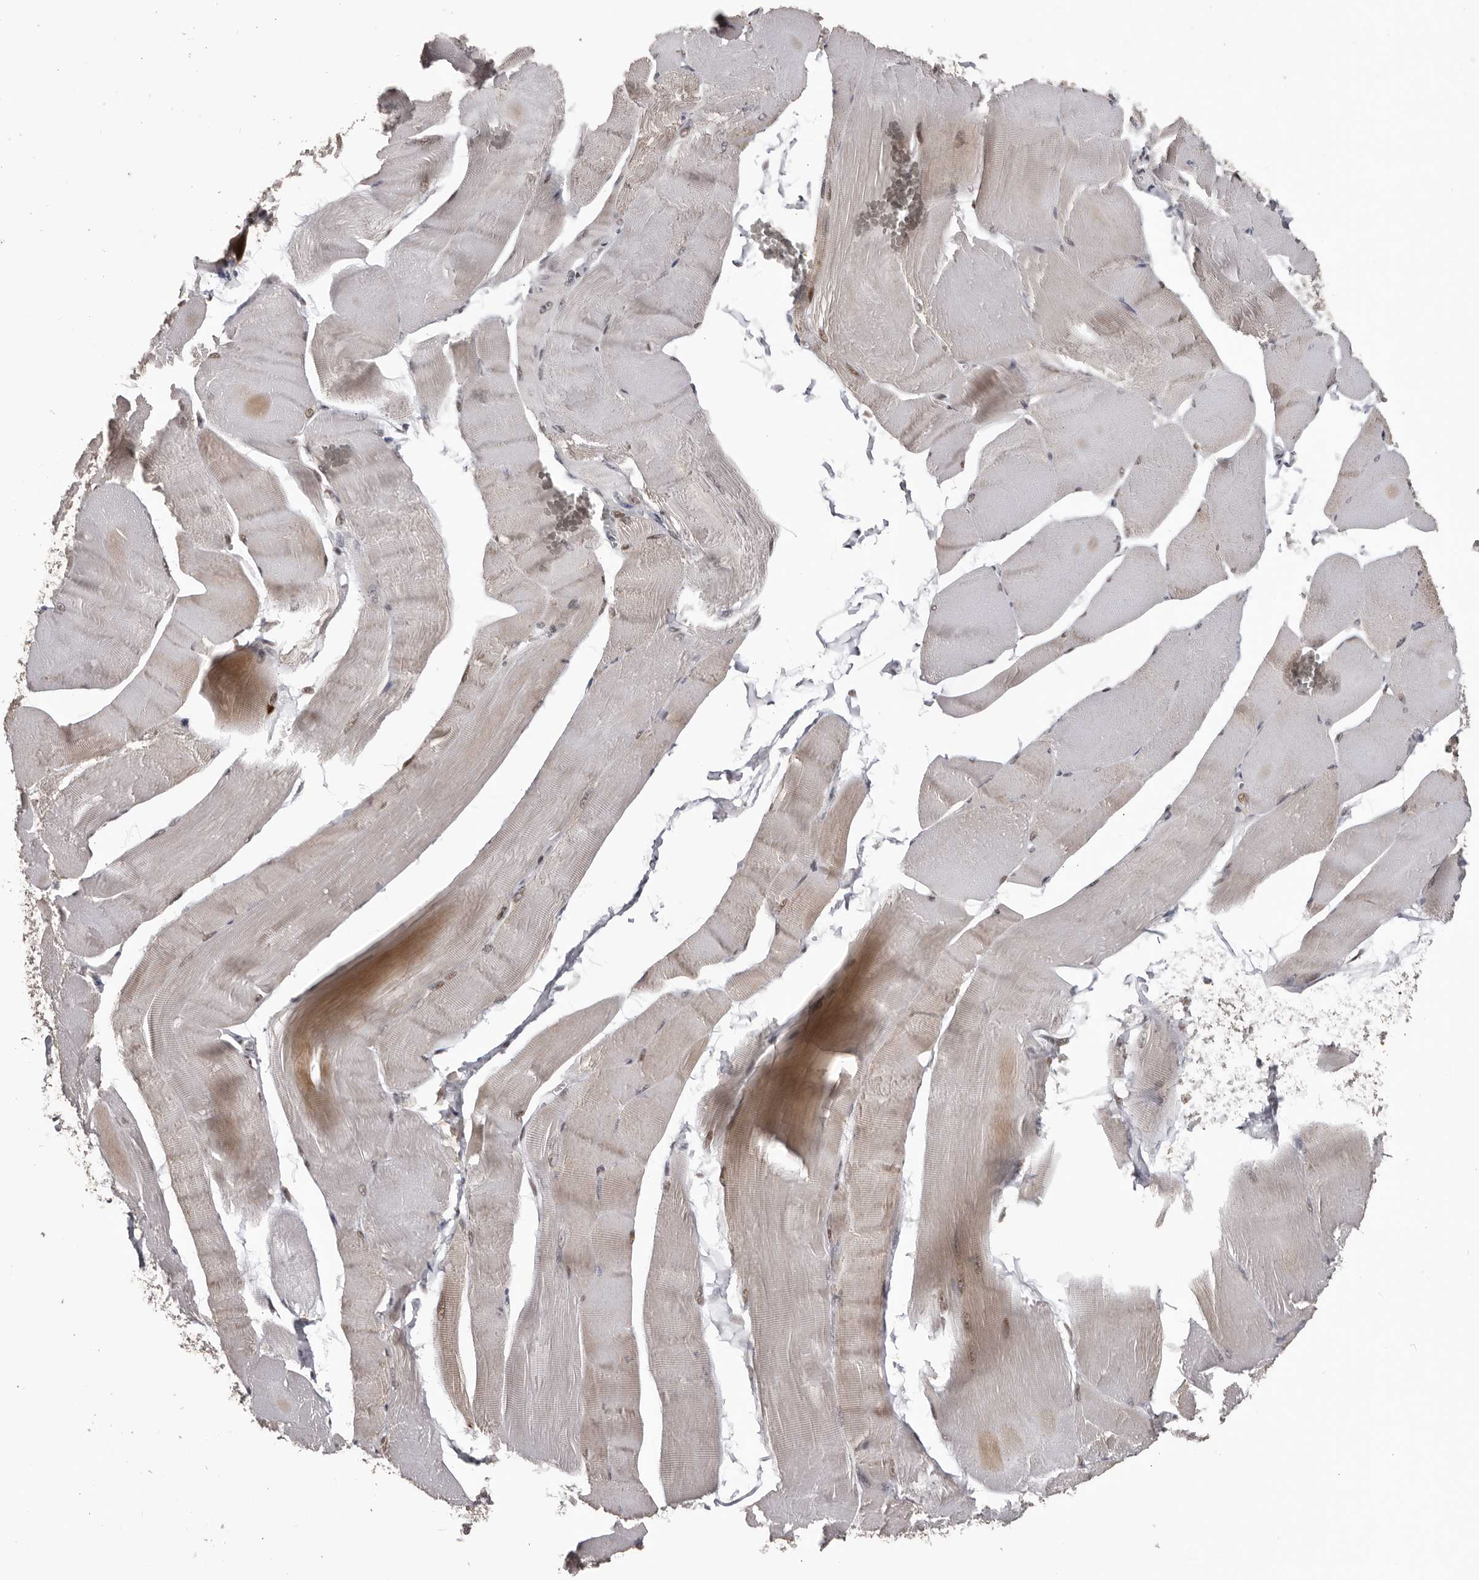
{"staining": {"intensity": "weak", "quantity": "25%-75%", "location": "cytoplasmic/membranous,nuclear"}, "tissue": "skeletal muscle", "cell_type": "Myocytes", "image_type": "normal", "snomed": [{"axis": "morphology", "description": "Normal tissue, NOS"}, {"axis": "morphology", "description": "Basal cell carcinoma"}, {"axis": "topography", "description": "Skeletal muscle"}], "caption": "The image demonstrates a brown stain indicating the presence of a protein in the cytoplasmic/membranous,nuclear of myocytes in skeletal muscle. Ihc stains the protein of interest in brown and the nuclei are stained blue.", "gene": "C17orf99", "patient": {"sex": "female", "age": 64}}